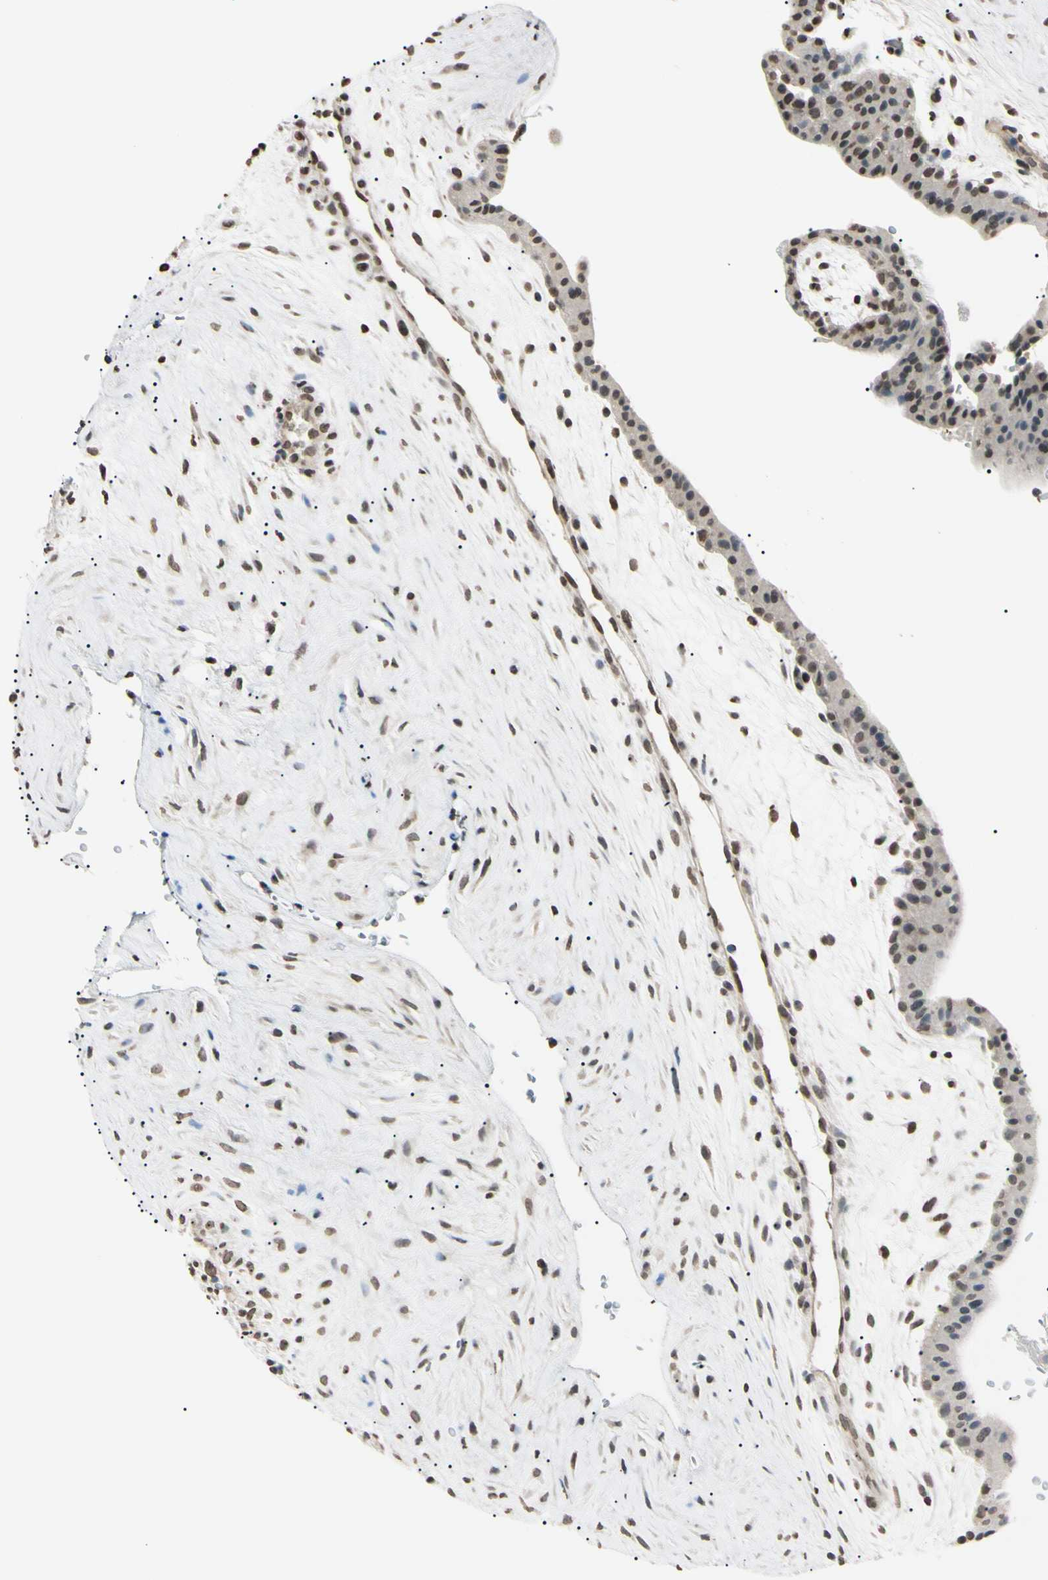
{"staining": {"intensity": "moderate", "quantity": "25%-75%", "location": "nuclear"}, "tissue": "placenta", "cell_type": "Trophoblastic cells", "image_type": "normal", "snomed": [{"axis": "morphology", "description": "Normal tissue, NOS"}, {"axis": "topography", "description": "Placenta"}], "caption": "There is medium levels of moderate nuclear positivity in trophoblastic cells of normal placenta, as demonstrated by immunohistochemical staining (brown color).", "gene": "CDC45", "patient": {"sex": "female", "age": 35}}